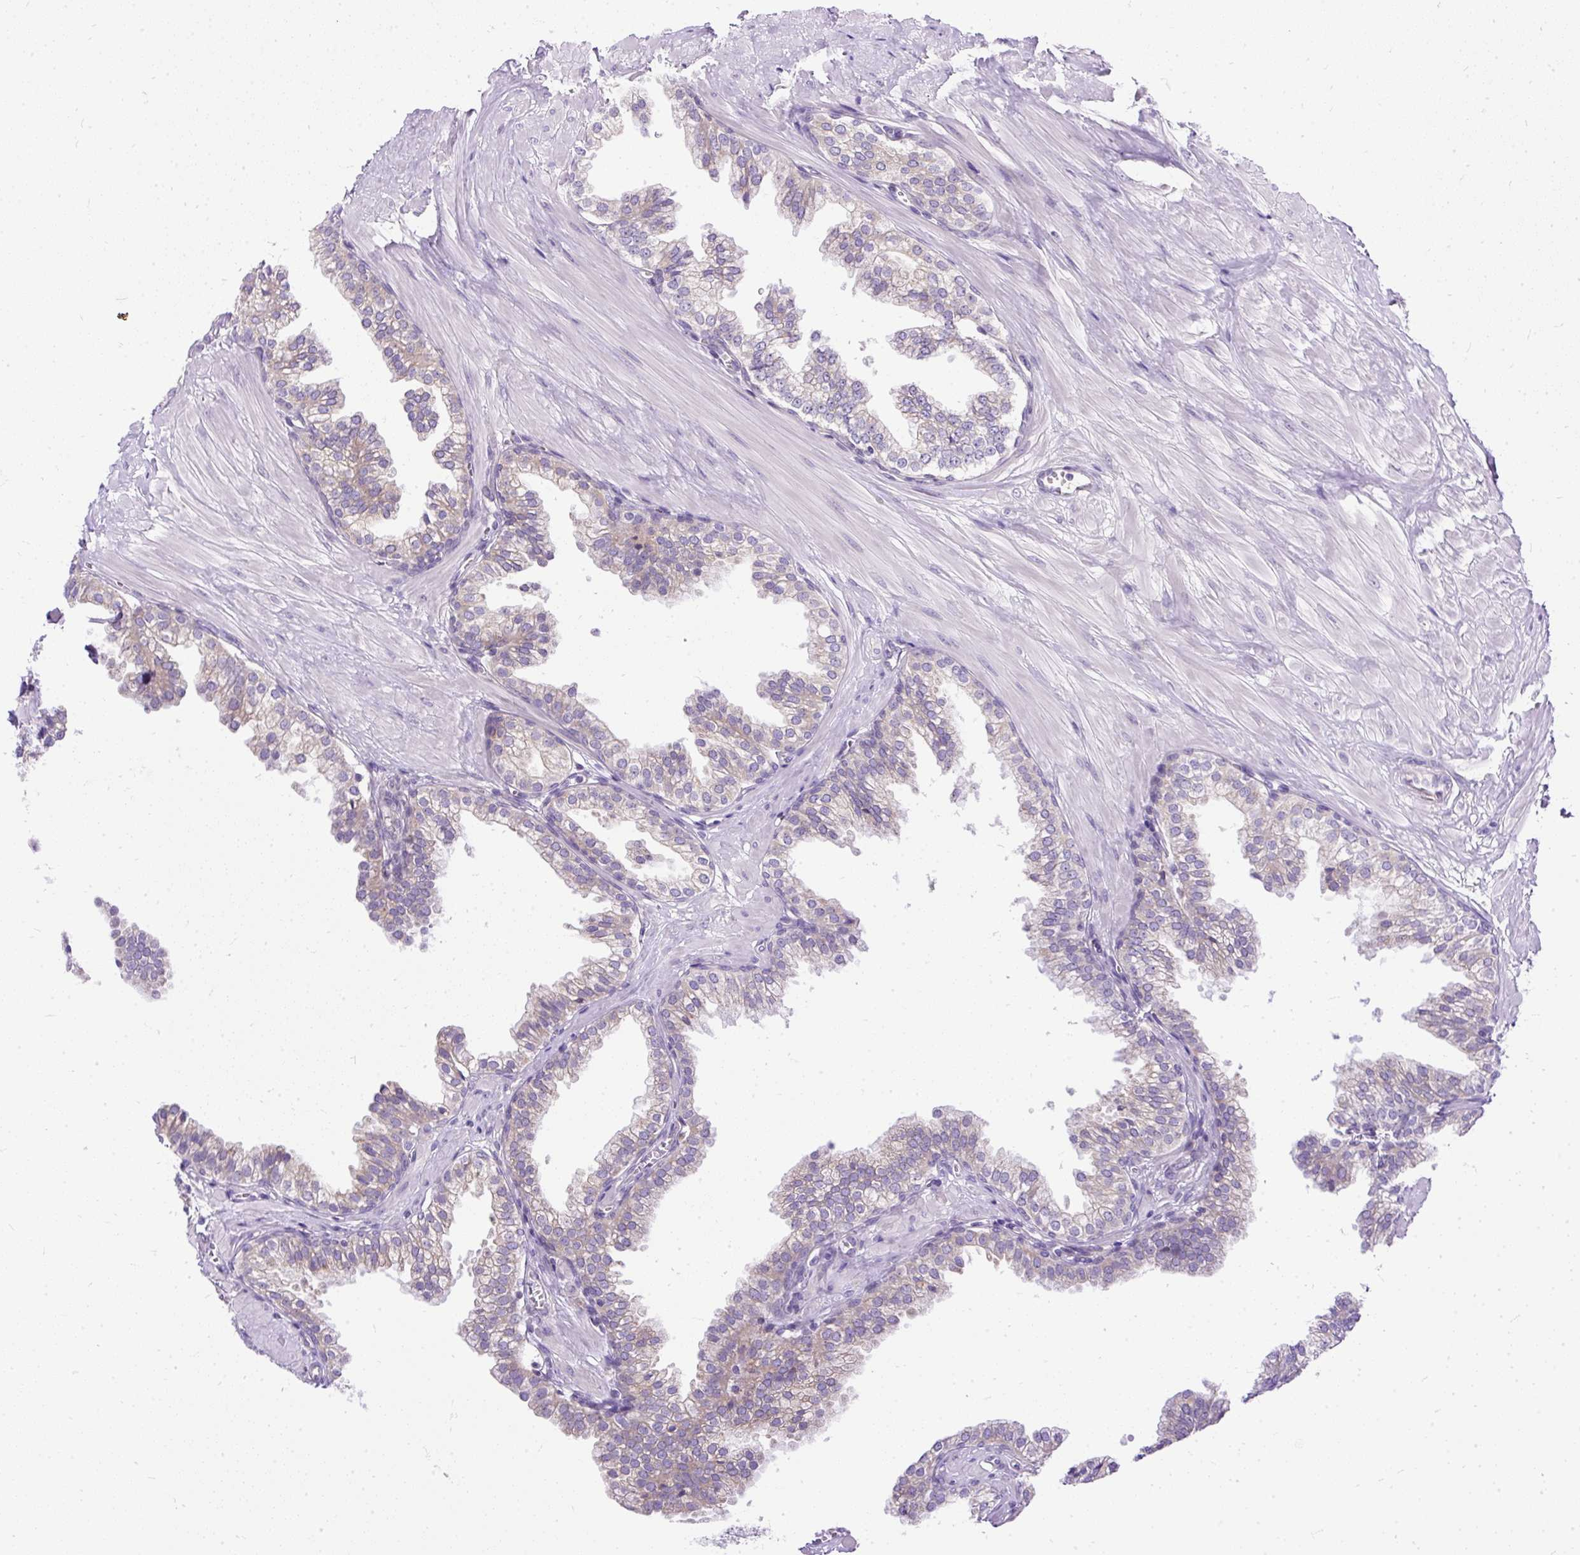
{"staining": {"intensity": "weak", "quantity": "25%-75%", "location": "cytoplasmic/membranous"}, "tissue": "prostate", "cell_type": "Glandular cells", "image_type": "normal", "snomed": [{"axis": "morphology", "description": "Normal tissue, NOS"}, {"axis": "topography", "description": "Prostate"}, {"axis": "topography", "description": "Peripheral nerve tissue"}], "caption": "Protein staining exhibits weak cytoplasmic/membranous staining in approximately 25%-75% of glandular cells in normal prostate. (Brightfield microscopy of DAB IHC at high magnification).", "gene": "AMFR", "patient": {"sex": "male", "age": 55}}